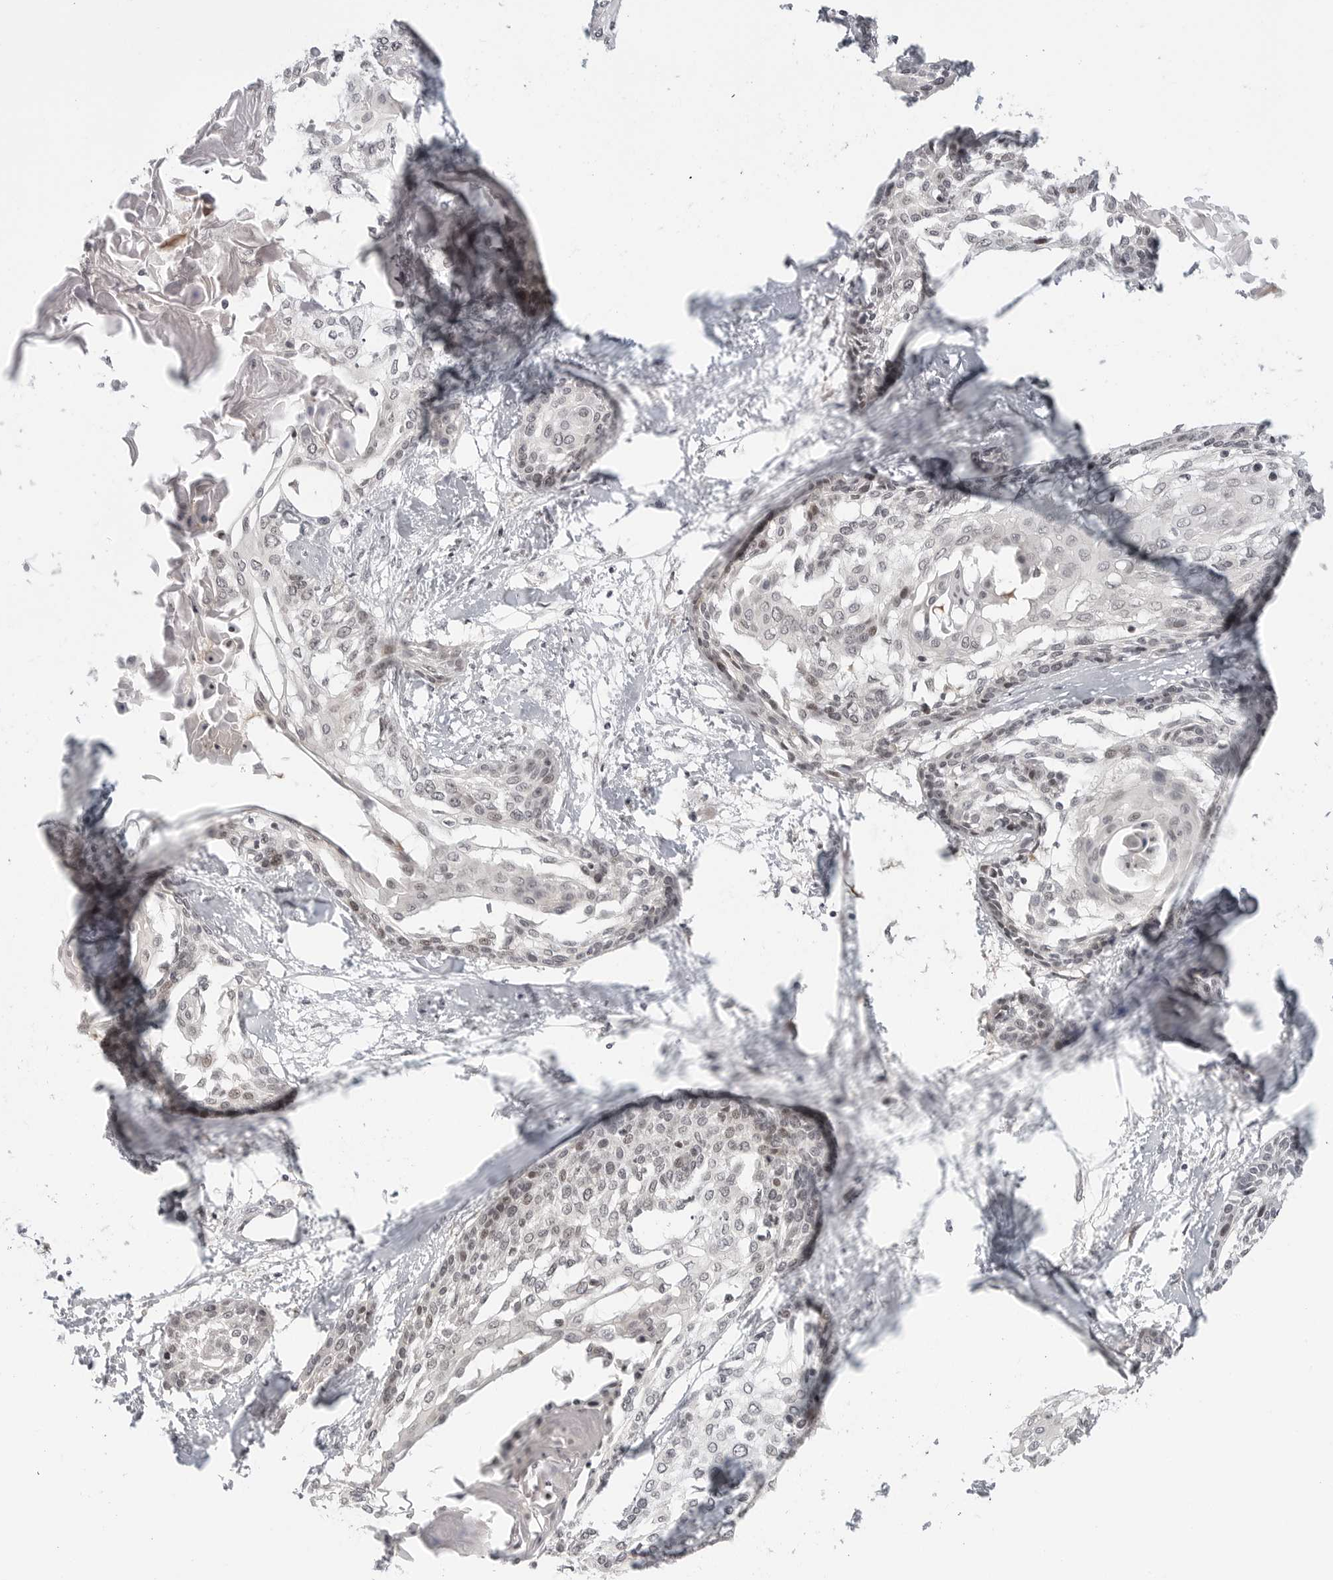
{"staining": {"intensity": "weak", "quantity": "<25%", "location": "nuclear"}, "tissue": "cervical cancer", "cell_type": "Tumor cells", "image_type": "cancer", "snomed": [{"axis": "morphology", "description": "Squamous cell carcinoma, NOS"}, {"axis": "topography", "description": "Cervix"}], "caption": "This is an IHC micrograph of squamous cell carcinoma (cervical). There is no staining in tumor cells.", "gene": "C8orf33", "patient": {"sex": "female", "age": 57}}